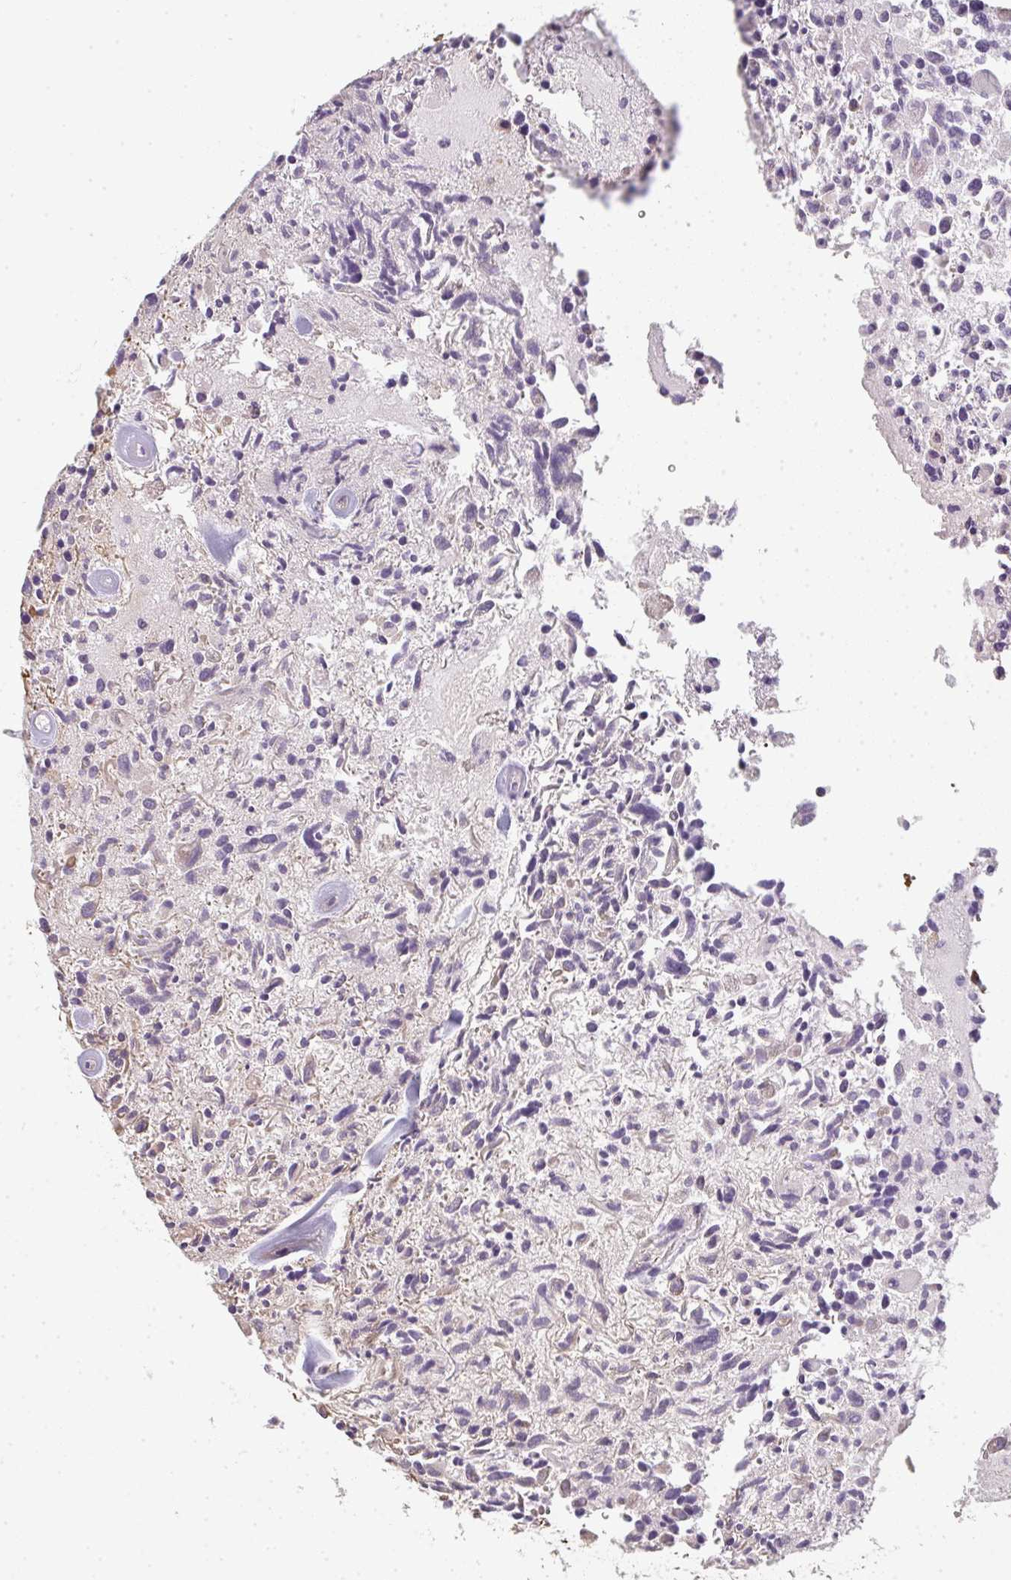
{"staining": {"intensity": "negative", "quantity": "none", "location": "none"}, "tissue": "glioma", "cell_type": "Tumor cells", "image_type": "cancer", "snomed": [{"axis": "morphology", "description": "Glioma, malignant, High grade"}, {"axis": "topography", "description": "Brain"}], "caption": "Human malignant high-grade glioma stained for a protein using immunohistochemistry shows no staining in tumor cells.", "gene": "TMEM237", "patient": {"sex": "female", "age": 11}}